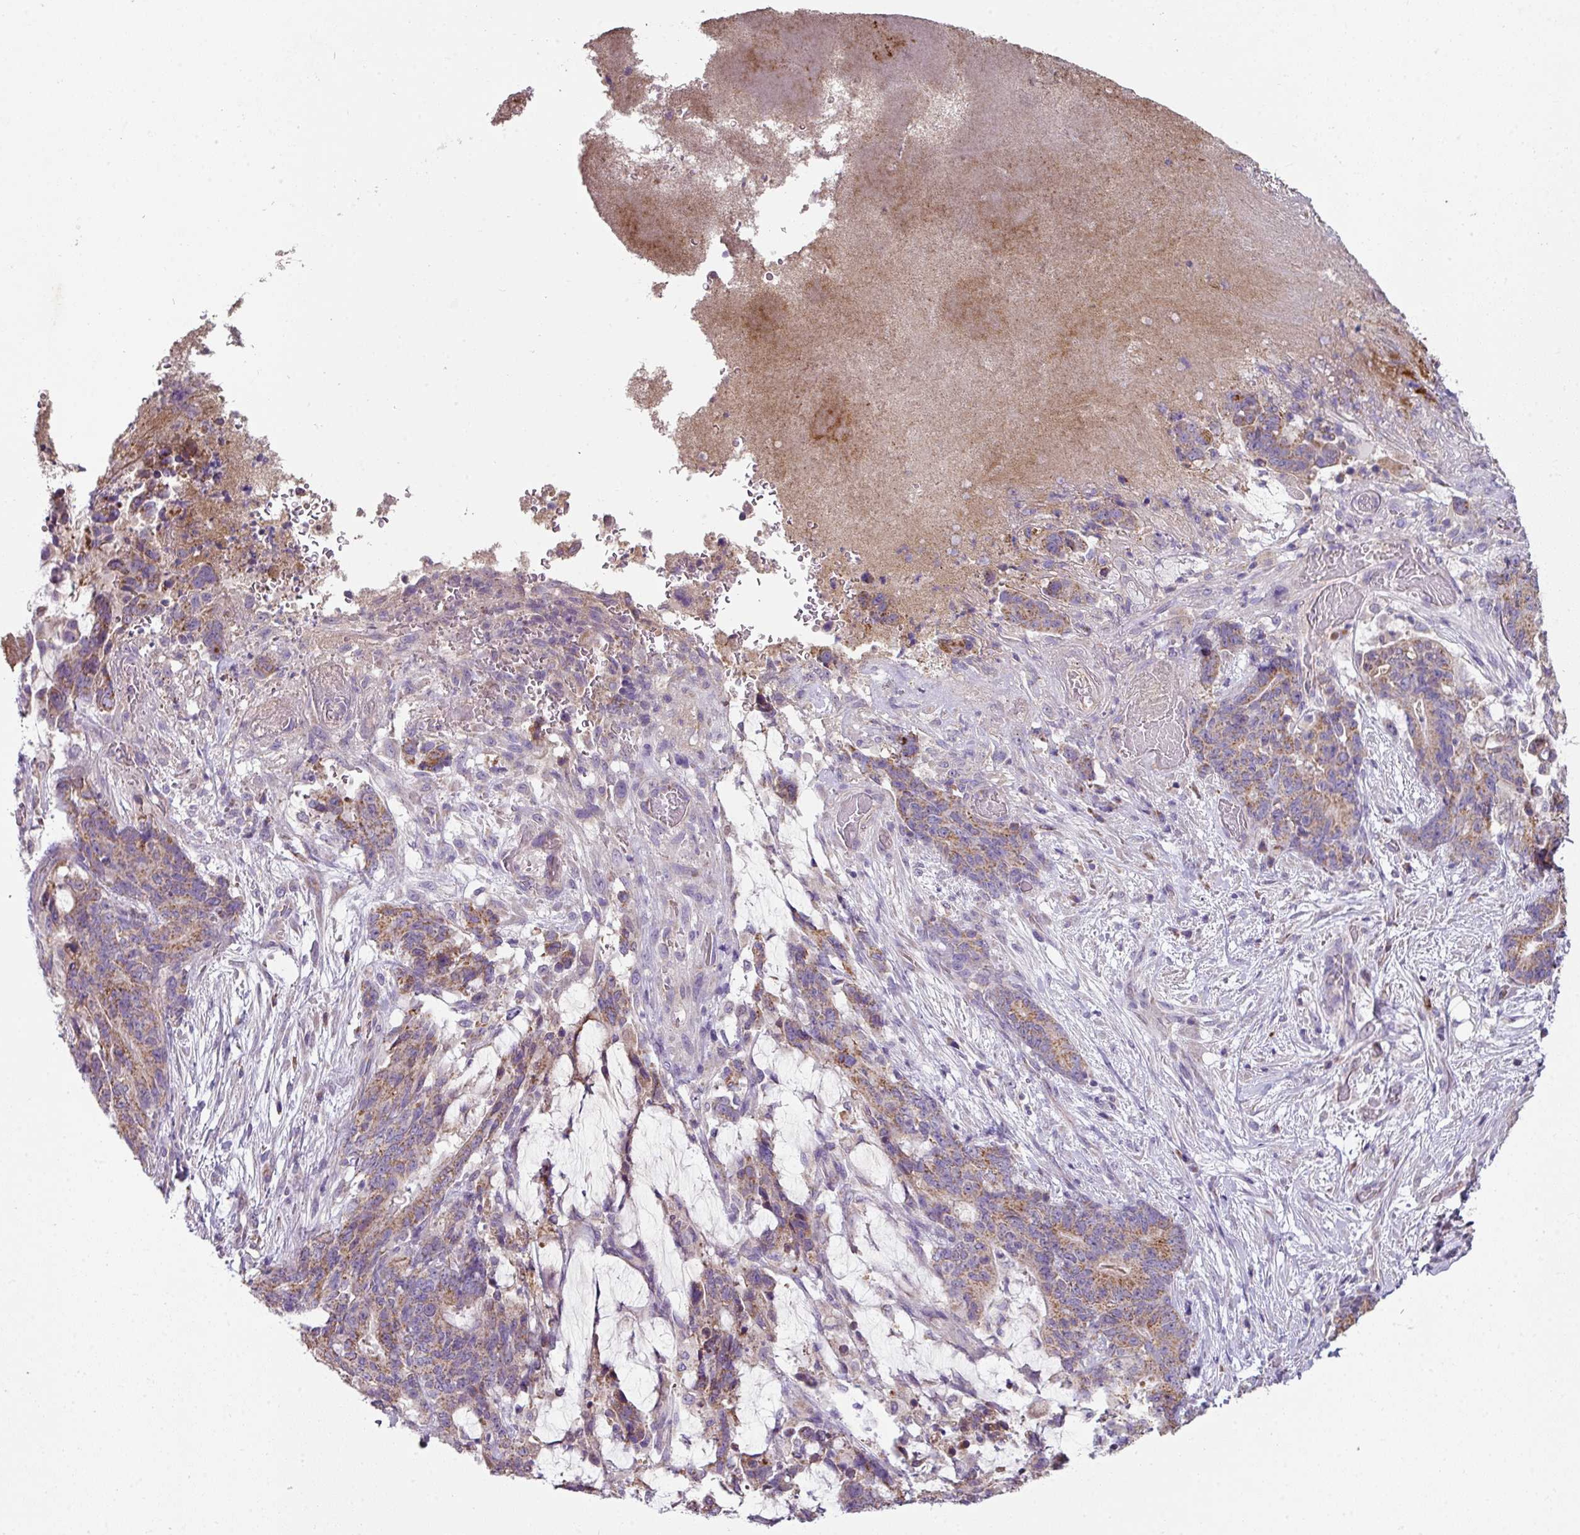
{"staining": {"intensity": "moderate", "quantity": ">75%", "location": "cytoplasmic/membranous"}, "tissue": "stomach cancer", "cell_type": "Tumor cells", "image_type": "cancer", "snomed": [{"axis": "morphology", "description": "Normal tissue, NOS"}, {"axis": "morphology", "description": "Adenocarcinoma, NOS"}, {"axis": "topography", "description": "Stomach"}], "caption": "Immunohistochemistry (IHC) histopathology image of human adenocarcinoma (stomach) stained for a protein (brown), which shows medium levels of moderate cytoplasmic/membranous expression in approximately >75% of tumor cells.", "gene": "LRRC9", "patient": {"sex": "female", "age": 64}}